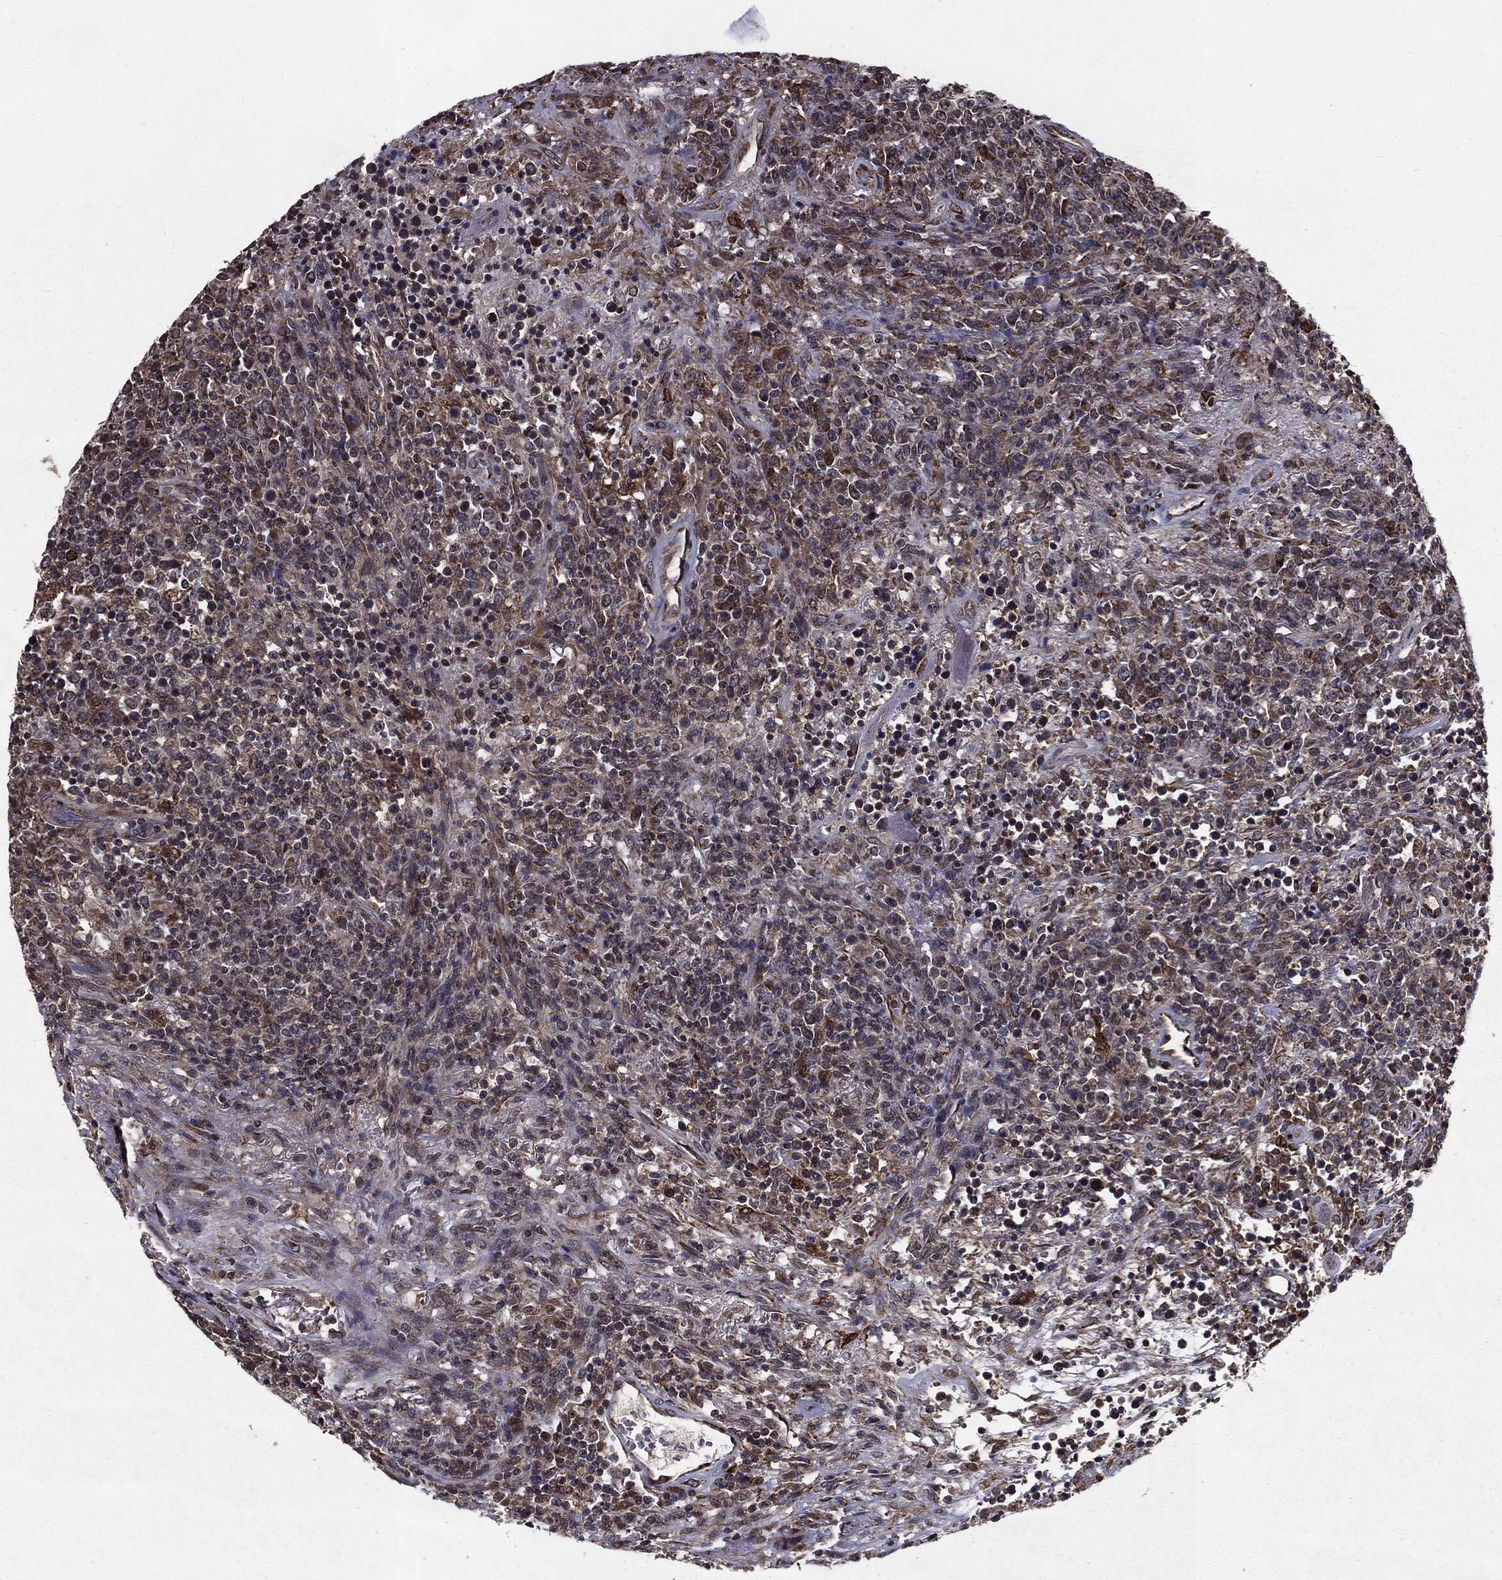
{"staining": {"intensity": "moderate", "quantity": "<25%", "location": "cytoplasmic/membranous"}, "tissue": "lymphoma", "cell_type": "Tumor cells", "image_type": "cancer", "snomed": [{"axis": "morphology", "description": "Malignant lymphoma, non-Hodgkin's type, High grade"}, {"axis": "topography", "description": "Lung"}], "caption": "Protein expression analysis of lymphoma demonstrates moderate cytoplasmic/membranous staining in about <25% of tumor cells. Using DAB (brown) and hematoxylin (blue) stains, captured at high magnification using brightfield microscopy.", "gene": "HDAC5", "patient": {"sex": "male", "age": 79}}